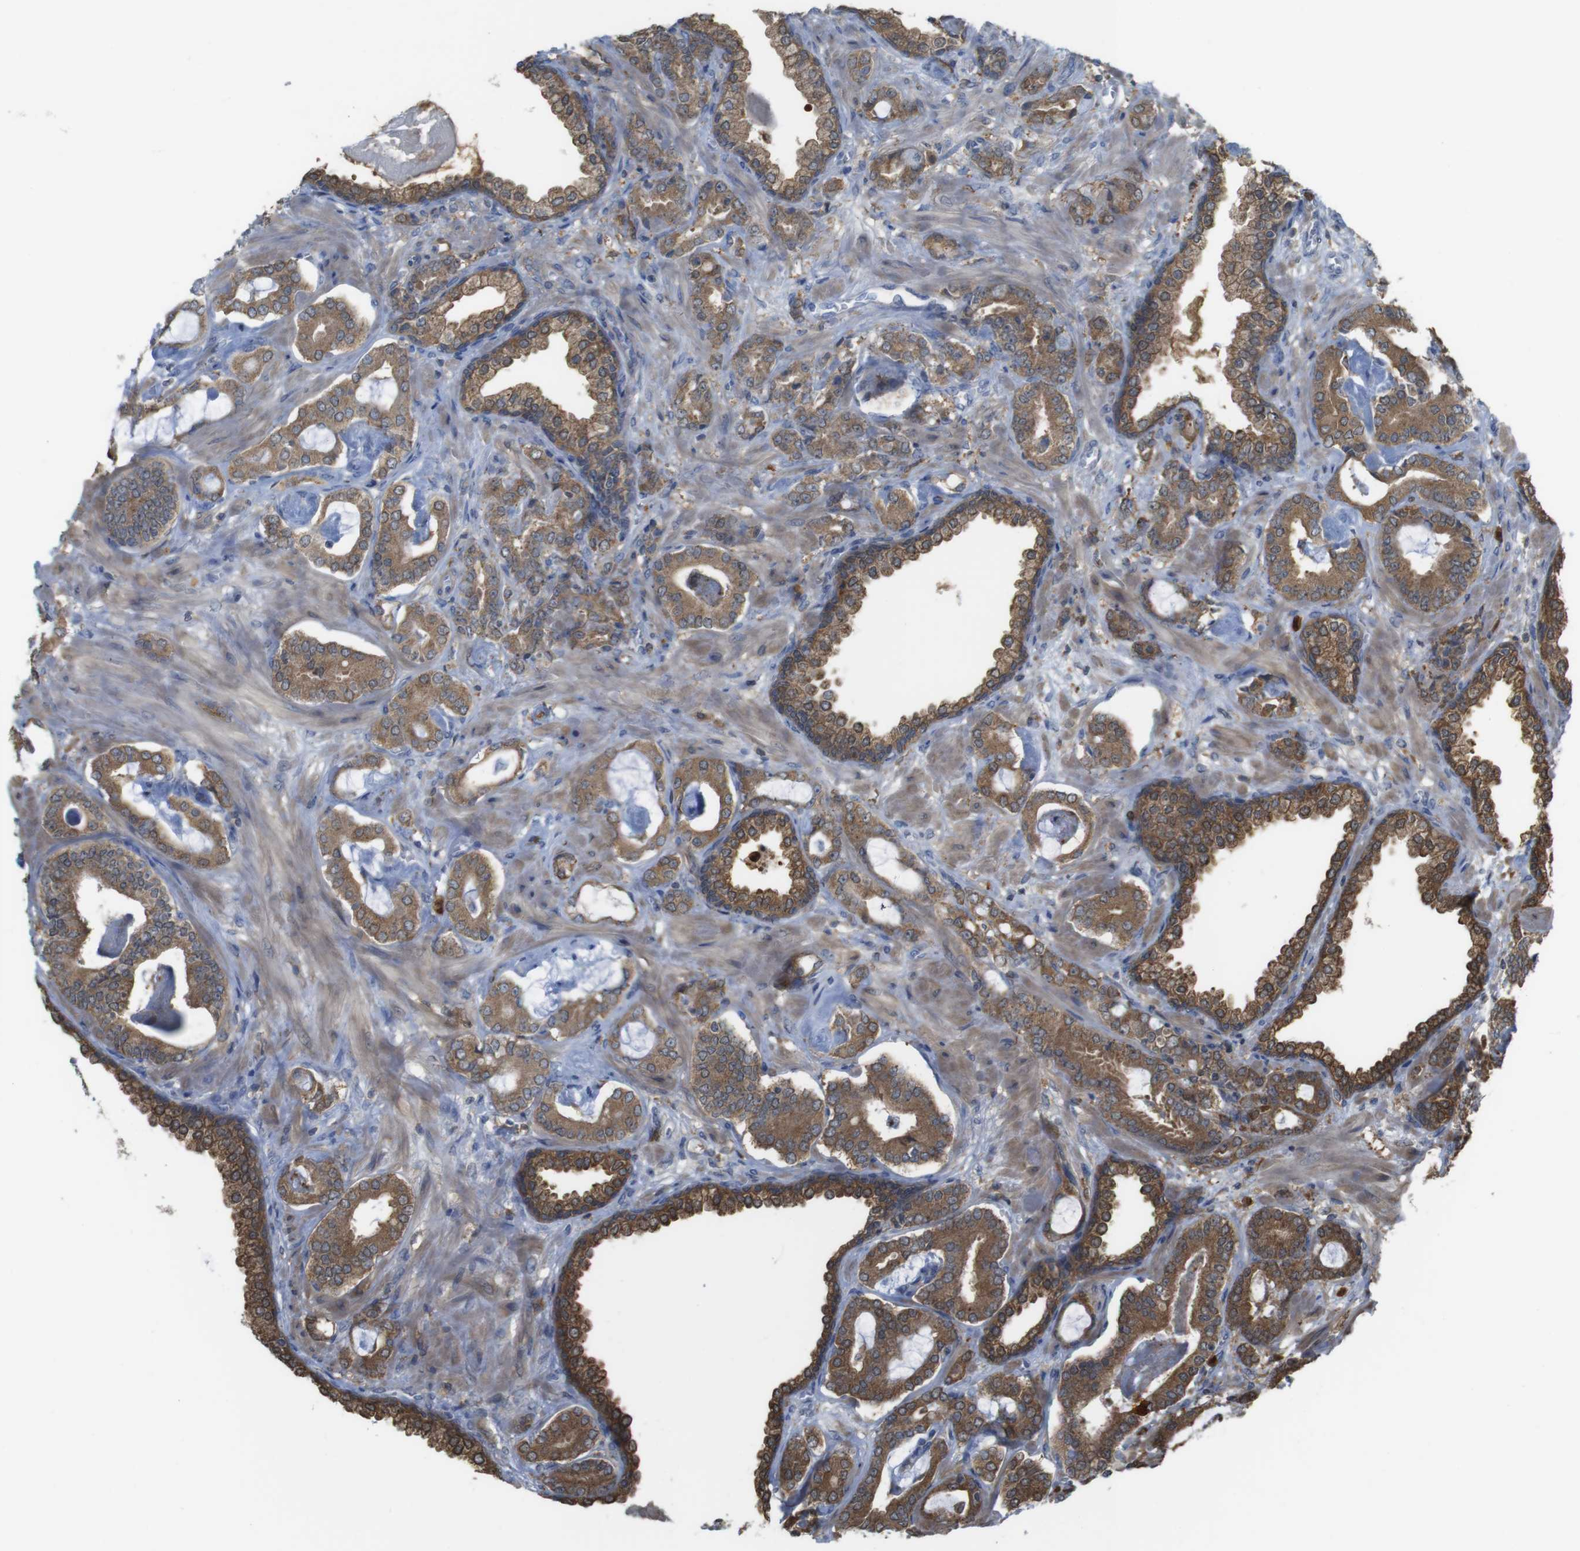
{"staining": {"intensity": "moderate", "quantity": ">75%", "location": "cytoplasmic/membranous"}, "tissue": "prostate cancer", "cell_type": "Tumor cells", "image_type": "cancer", "snomed": [{"axis": "morphology", "description": "Adenocarcinoma, Low grade"}, {"axis": "topography", "description": "Prostate"}], "caption": "Protein positivity by immunohistochemistry reveals moderate cytoplasmic/membranous expression in approximately >75% of tumor cells in low-grade adenocarcinoma (prostate).", "gene": "PRKCD", "patient": {"sex": "male", "age": 53}}